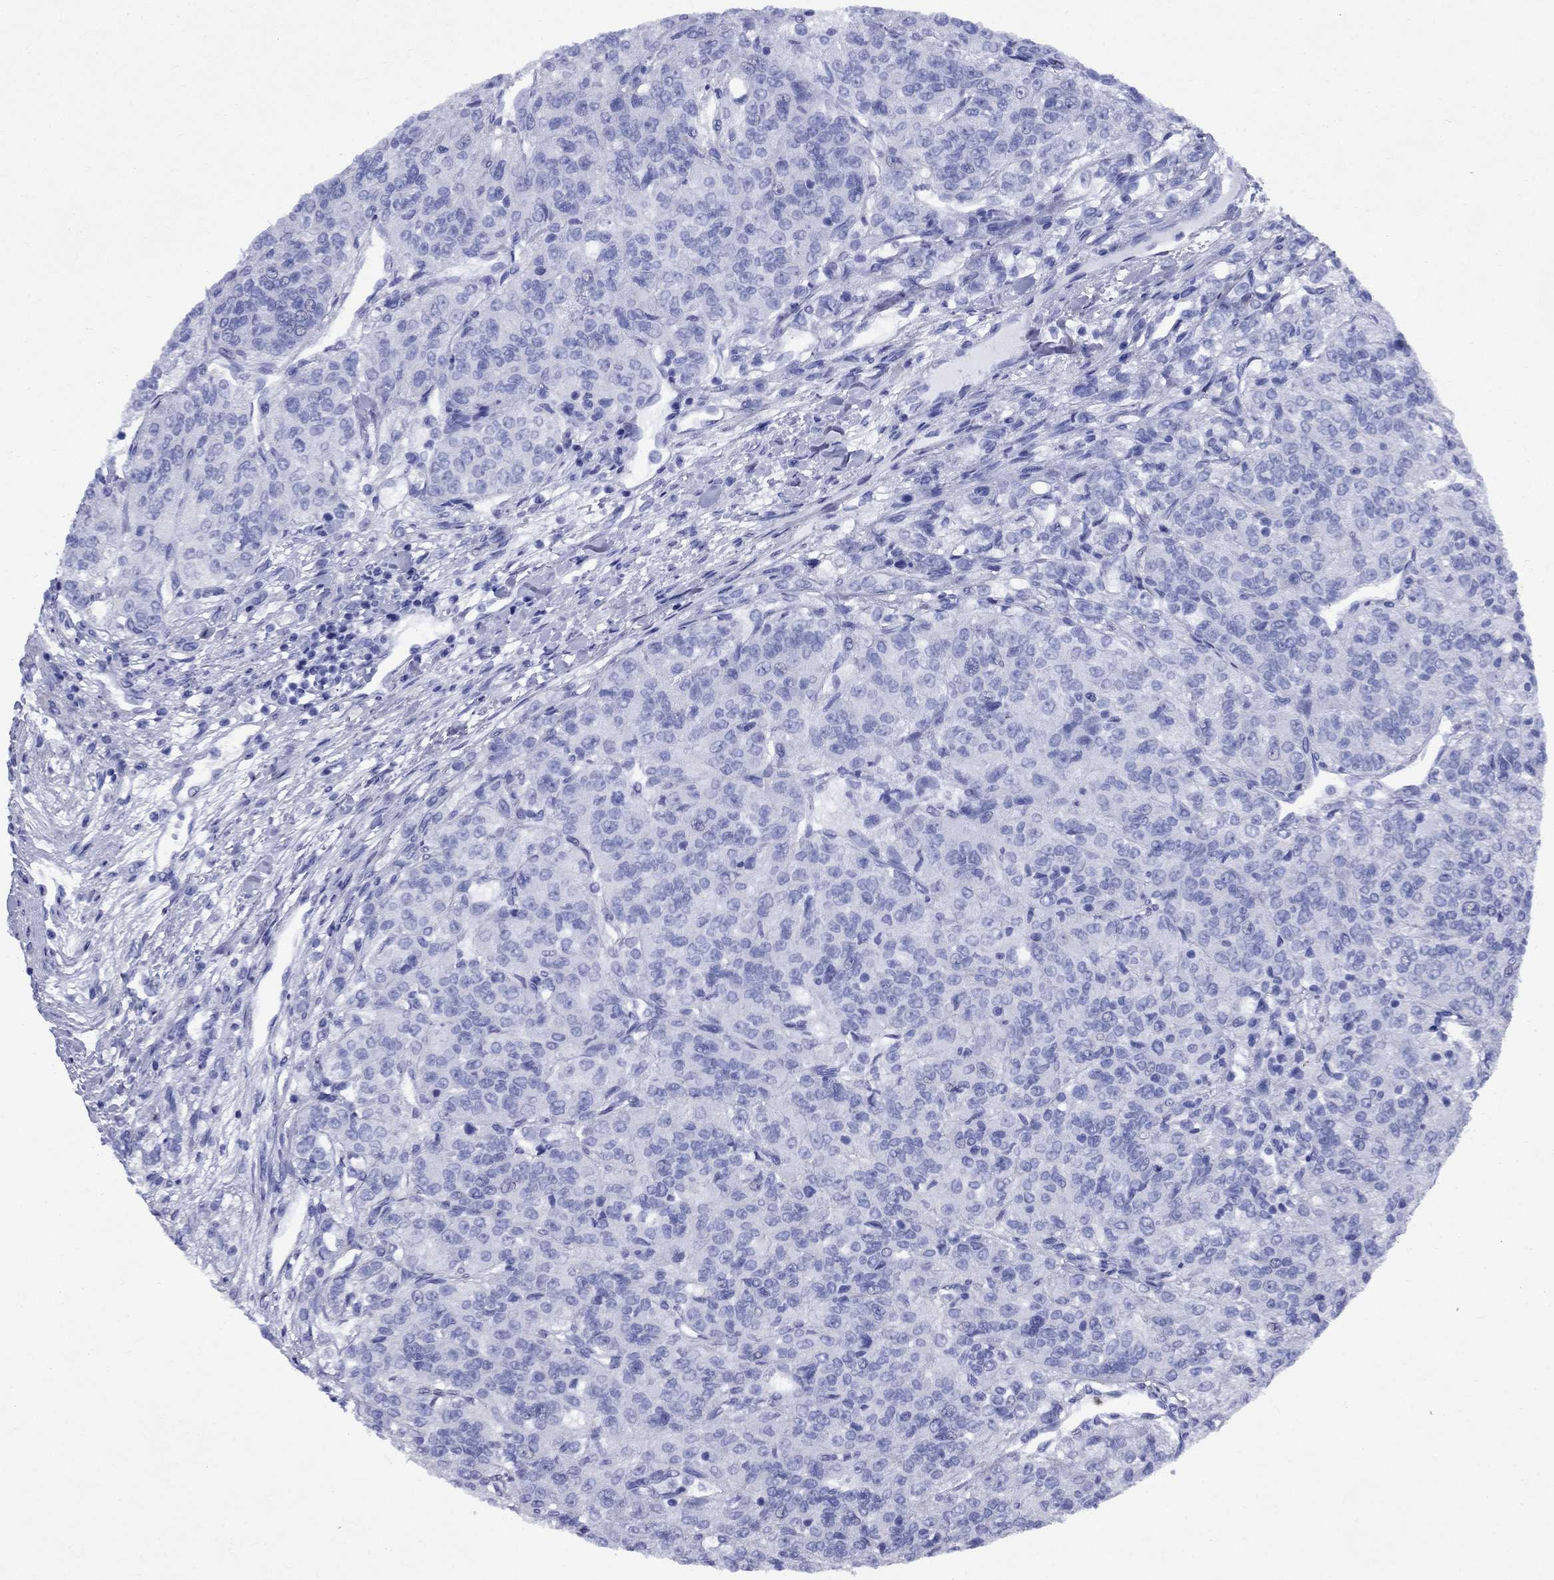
{"staining": {"intensity": "negative", "quantity": "none", "location": "none"}, "tissue": "renal cancer", "cell_type": "Tumor cells", "image_type": "cancer", "snomed": [{"axis": "morphology", "description": "Adenocarcinoma, NOS"}, {"axis": "topography", "description": "Kidney"}], "caption": "Adenocarcinoma (renal) was stained to show a protein in brown. There is no significant positivity in tumor cells.", "gene": "STAB2", "patient": {"sex": "female", "age": 63}}